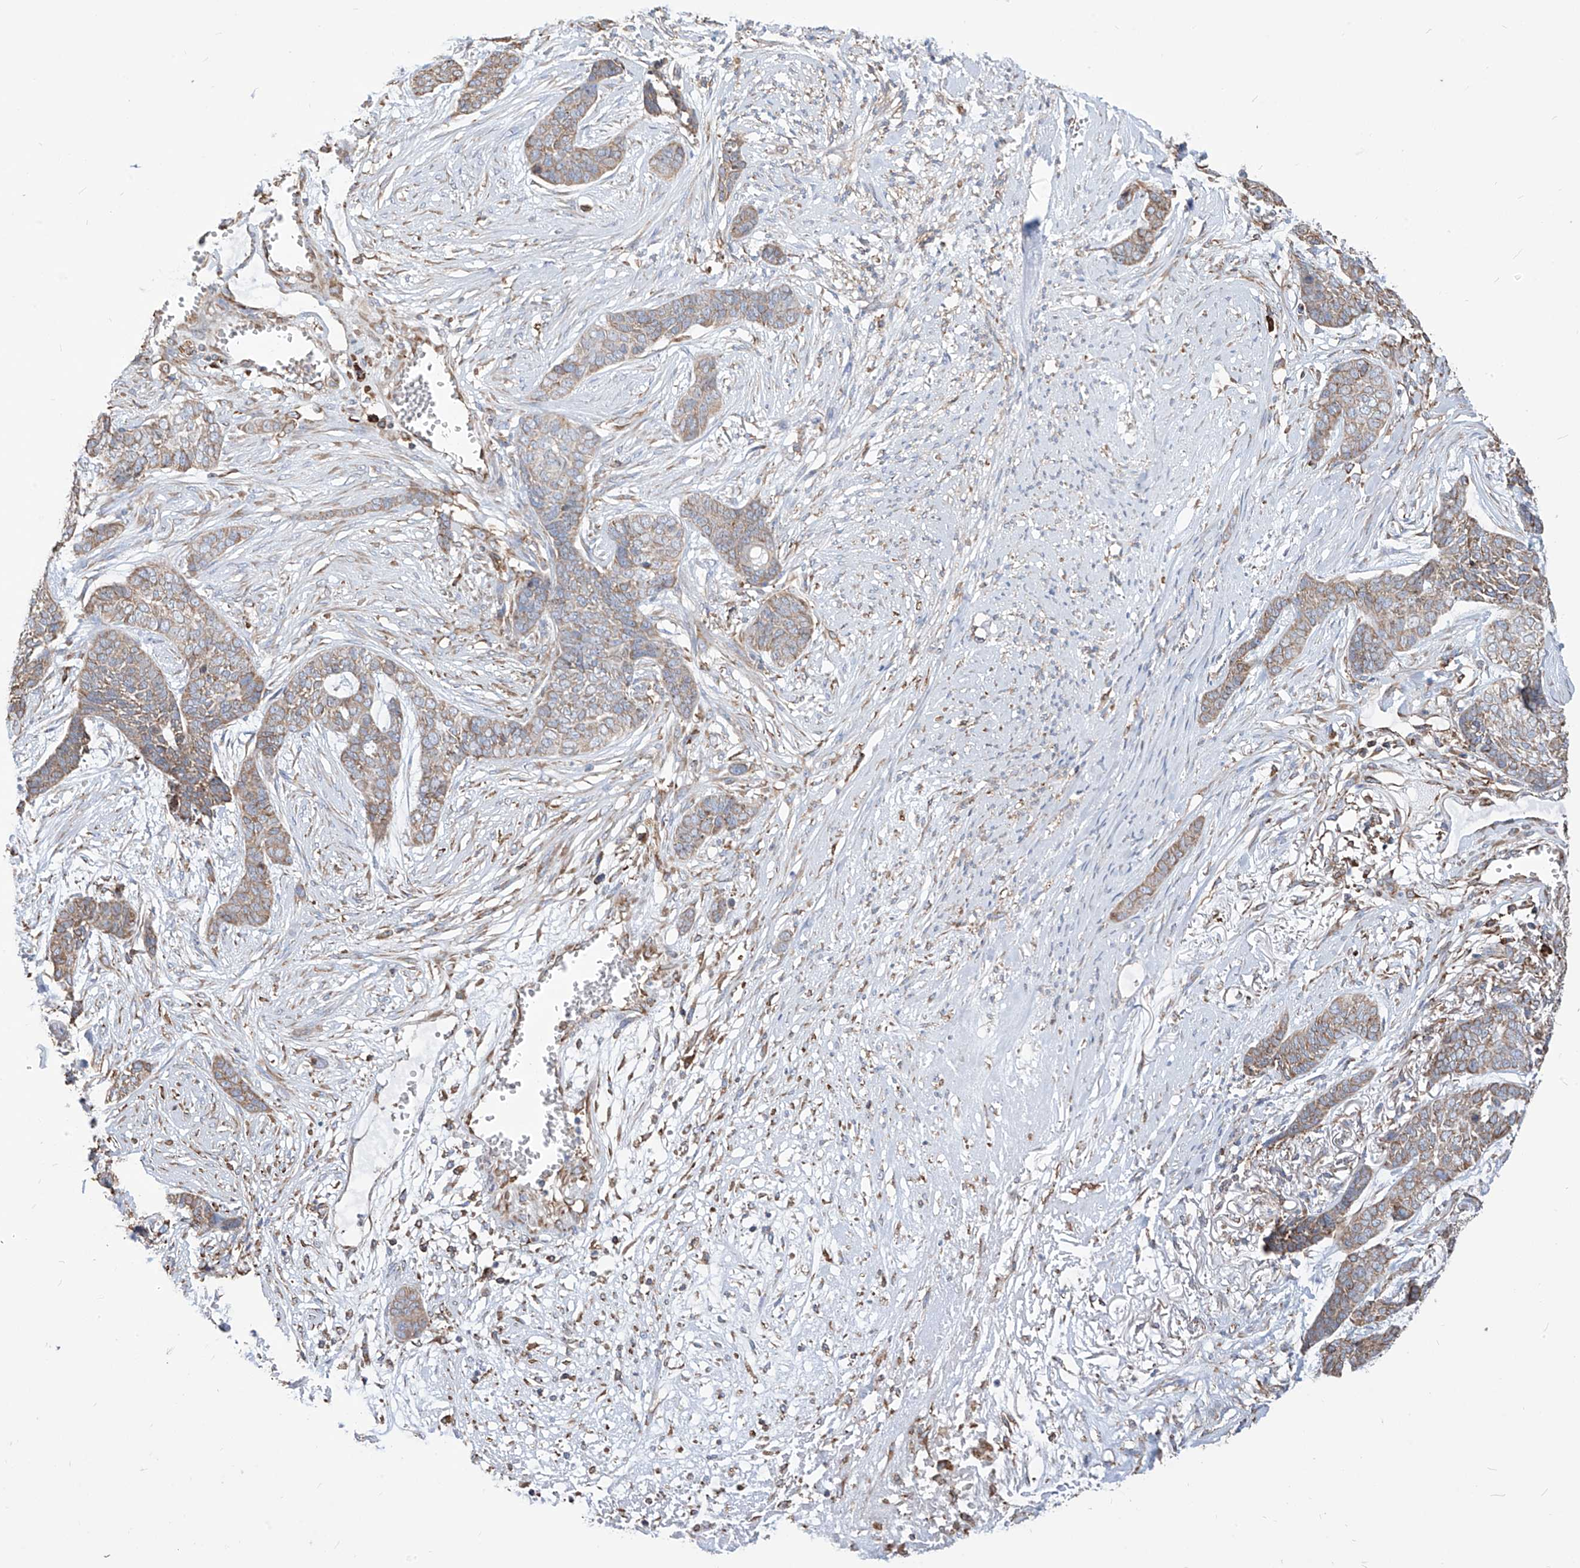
{"staining": {"intensity": "moderate", "quantity": ">75%", "location": "cytoplasmic/membranous"}, "tissue": "skin cancer", "cell_type": "Tumor cells", "image_type": "cancer", "snomed": [{"axis": "morphology", "description": "Basal cell carcinoma"}, {"axis": "topography", "description": "Skin"}], "caption": "A brown stain shows moderate cytoplasmic/membranous expression of a protein in human skin cancer tumor cells.", "gene": "PDIA6", "patient": {"sex": "female", "age": 64}}